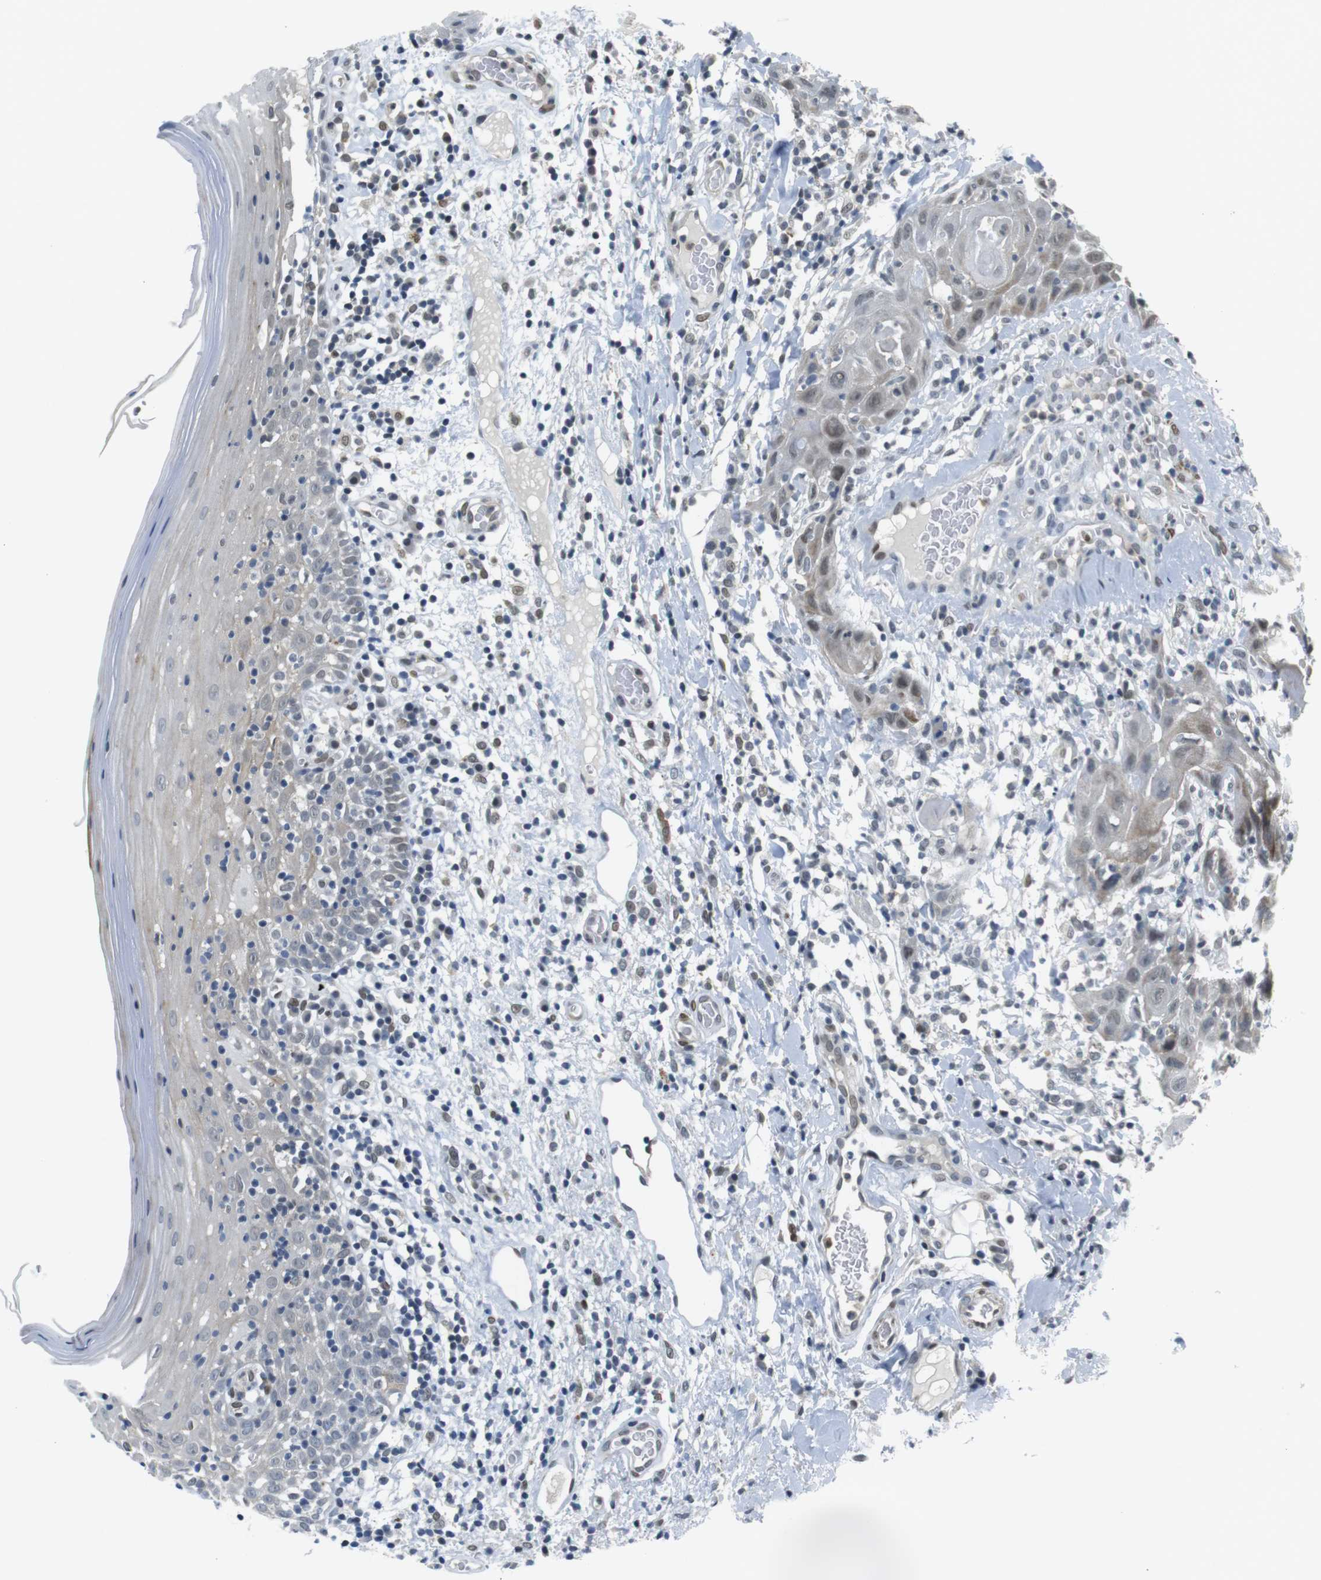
{"staining": {"intensity": "moderate", "quantity": "<25%", "location": "cytoplasmic/membranous"}, "tissue": "oral mucosa", "cell_type": "Squamous epithelial cells", "image_type": "normal", "snomed": [{"axis": "morphology", "description": "Normal tissue, NOS"}, {"axis": "morphology", "description": "Squamous cell carcinoma, NOS"}, {"axis": "topography", "description": "Skeletal muscle"}, {"axis": "topography", "description": "Oral tissue"}], "caption": "Immunohistochemical staining of benign oral mucosa reveals <25% levels of moderate cytoplasmic/membranous protein staining in about <25% of squamous epithelial cells.", "gene": "USP7", "patient": {"sex": "male", "age": 71}}